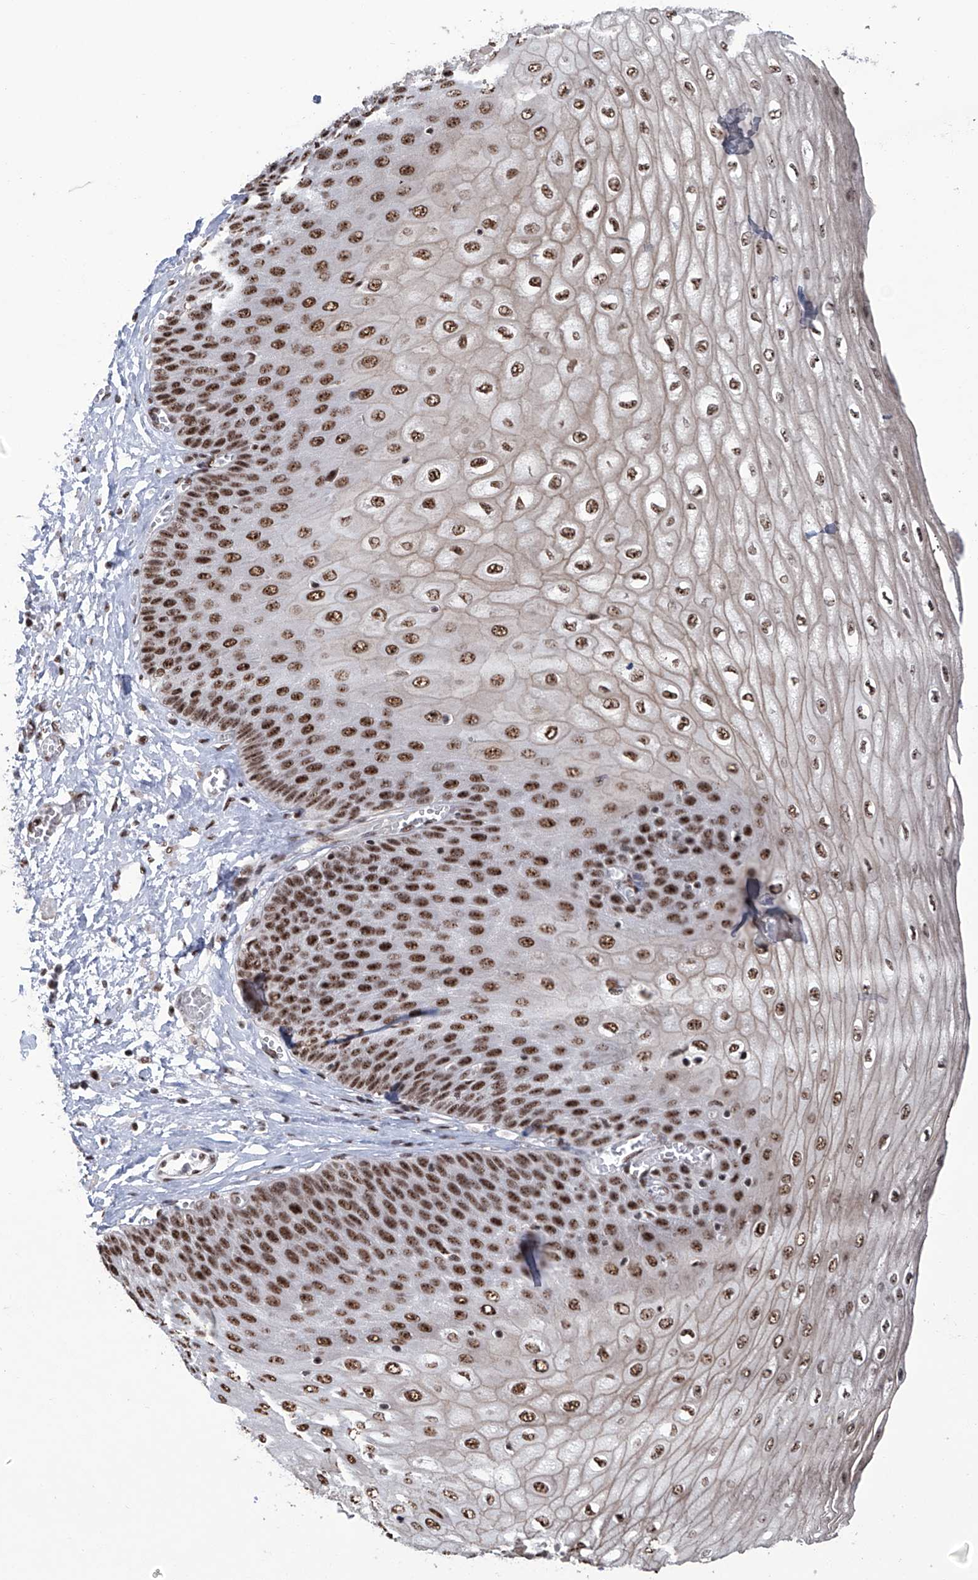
{"staining": {"intensity": "strong", "quantity": ">75%", "location": "nuclear"}, "tissue": "esophagus", "cell_type": "Squamous epithelial cells", "image_type": "normal", "snomed": [{"axis": "morphology", "description": "Normal tissue, NOS"}, {"axis": "topography", "description": "Esophagus"}], "caption": "The photomicrograph exhibits staining of benign esophagus, revealing strong nuclear protein staining (brown color) within squamous epithelial cells.", "gene": "FBXL4", "patient": {"sex": "male", "age": 60}}